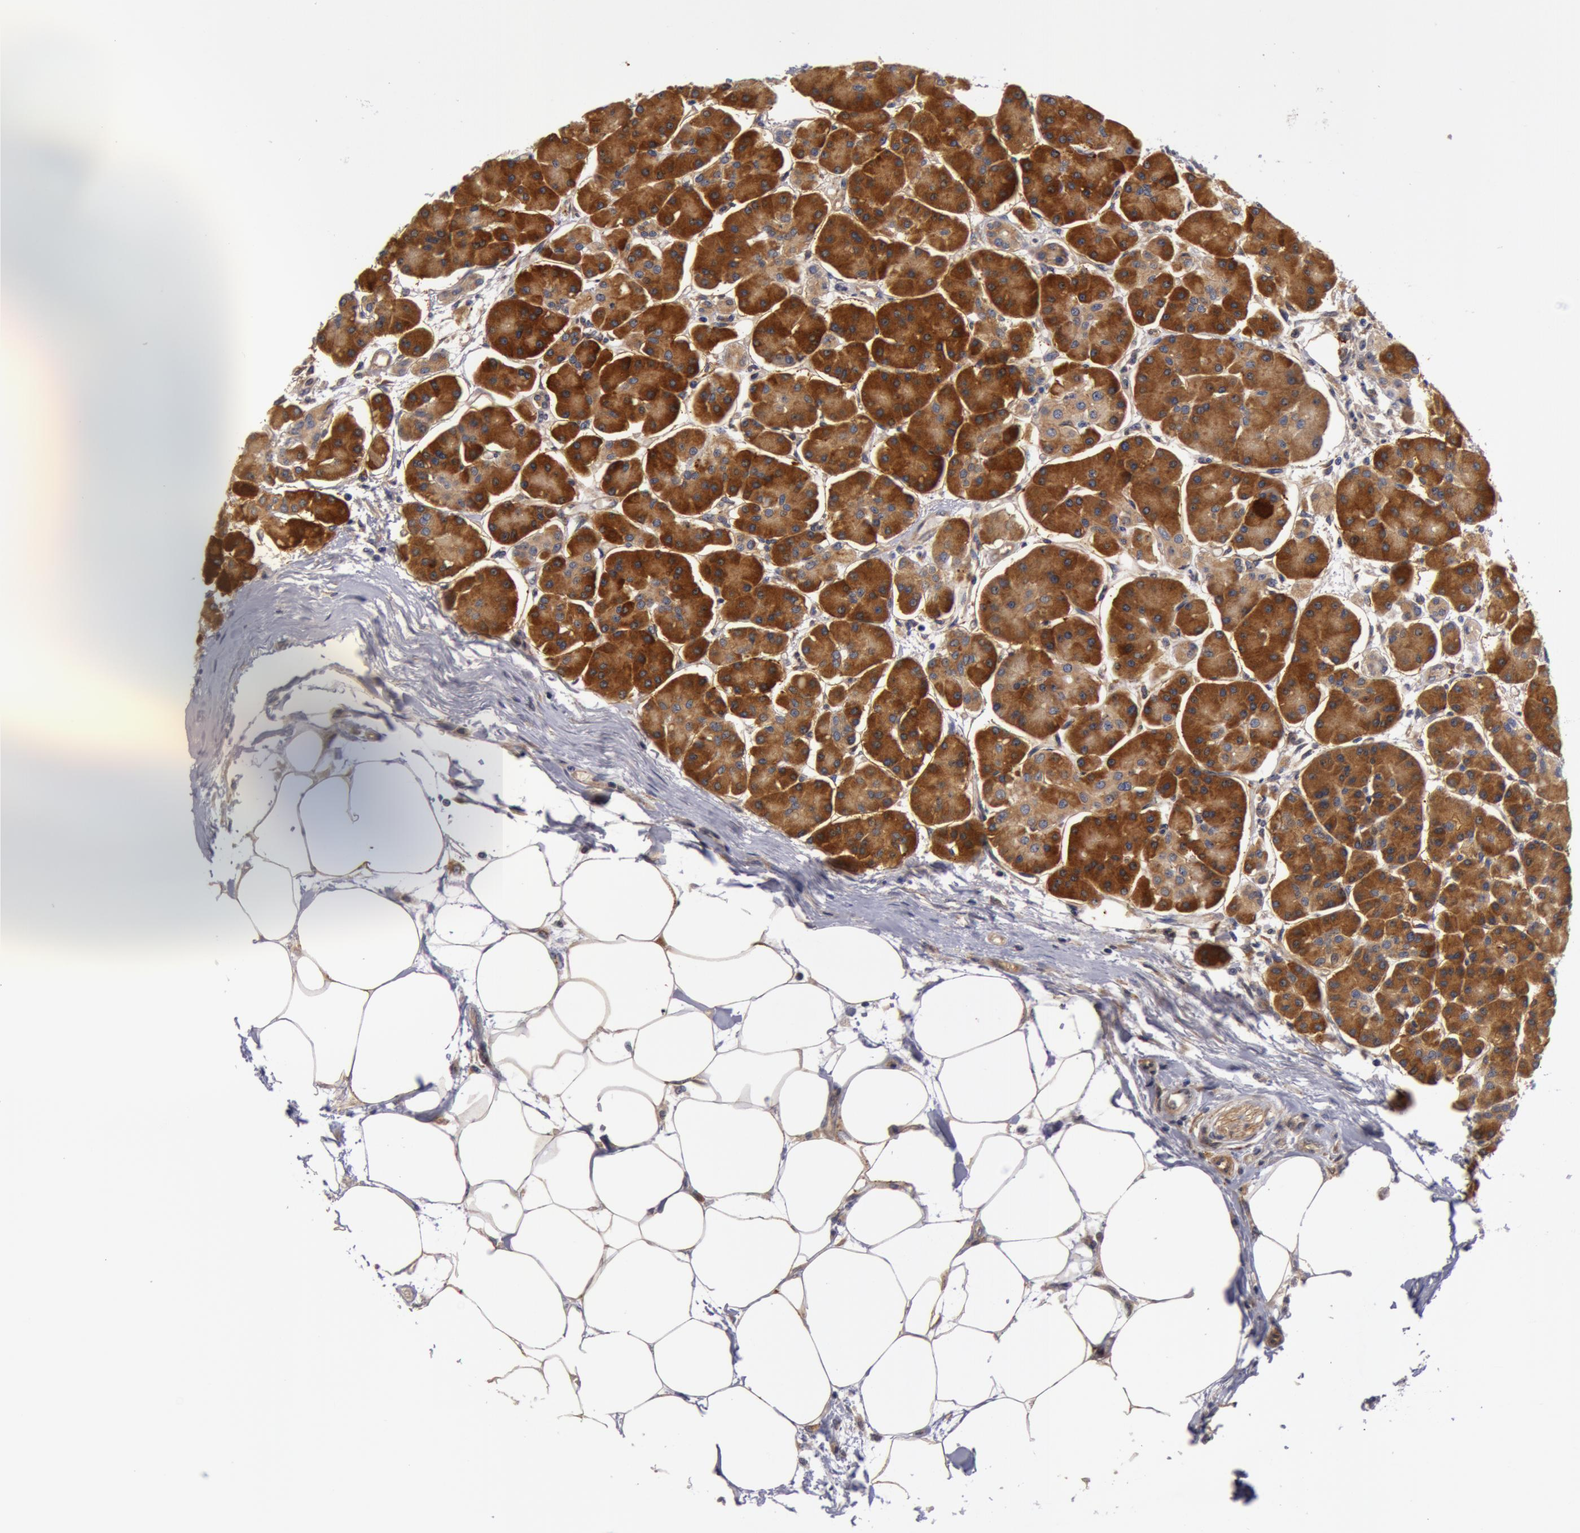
{"staining": {"intensity": "moderate", "quantity": "25%-75%", "location": "cytoplasmic/membranous"}, "tissue": "pancreas", "cell_type": "Exocrine glandular cells", "image_type": "normal", "snomed": [{"axis": "morphology", "description": "Normal tissue, NOS"}, {"axis": "topography", "description": "Pancreas"}, {"axis": "topography", "description": "Duodenum"}], "caption": "Benign pancreas was stained to show a protein in brown. There is medium levels of moderate cytoplasmic/membranous positivity in about 25%-75% of exocrine glandular cells.", "gene": "IL23A", "patient": {"sex": "male", "age": 79}}